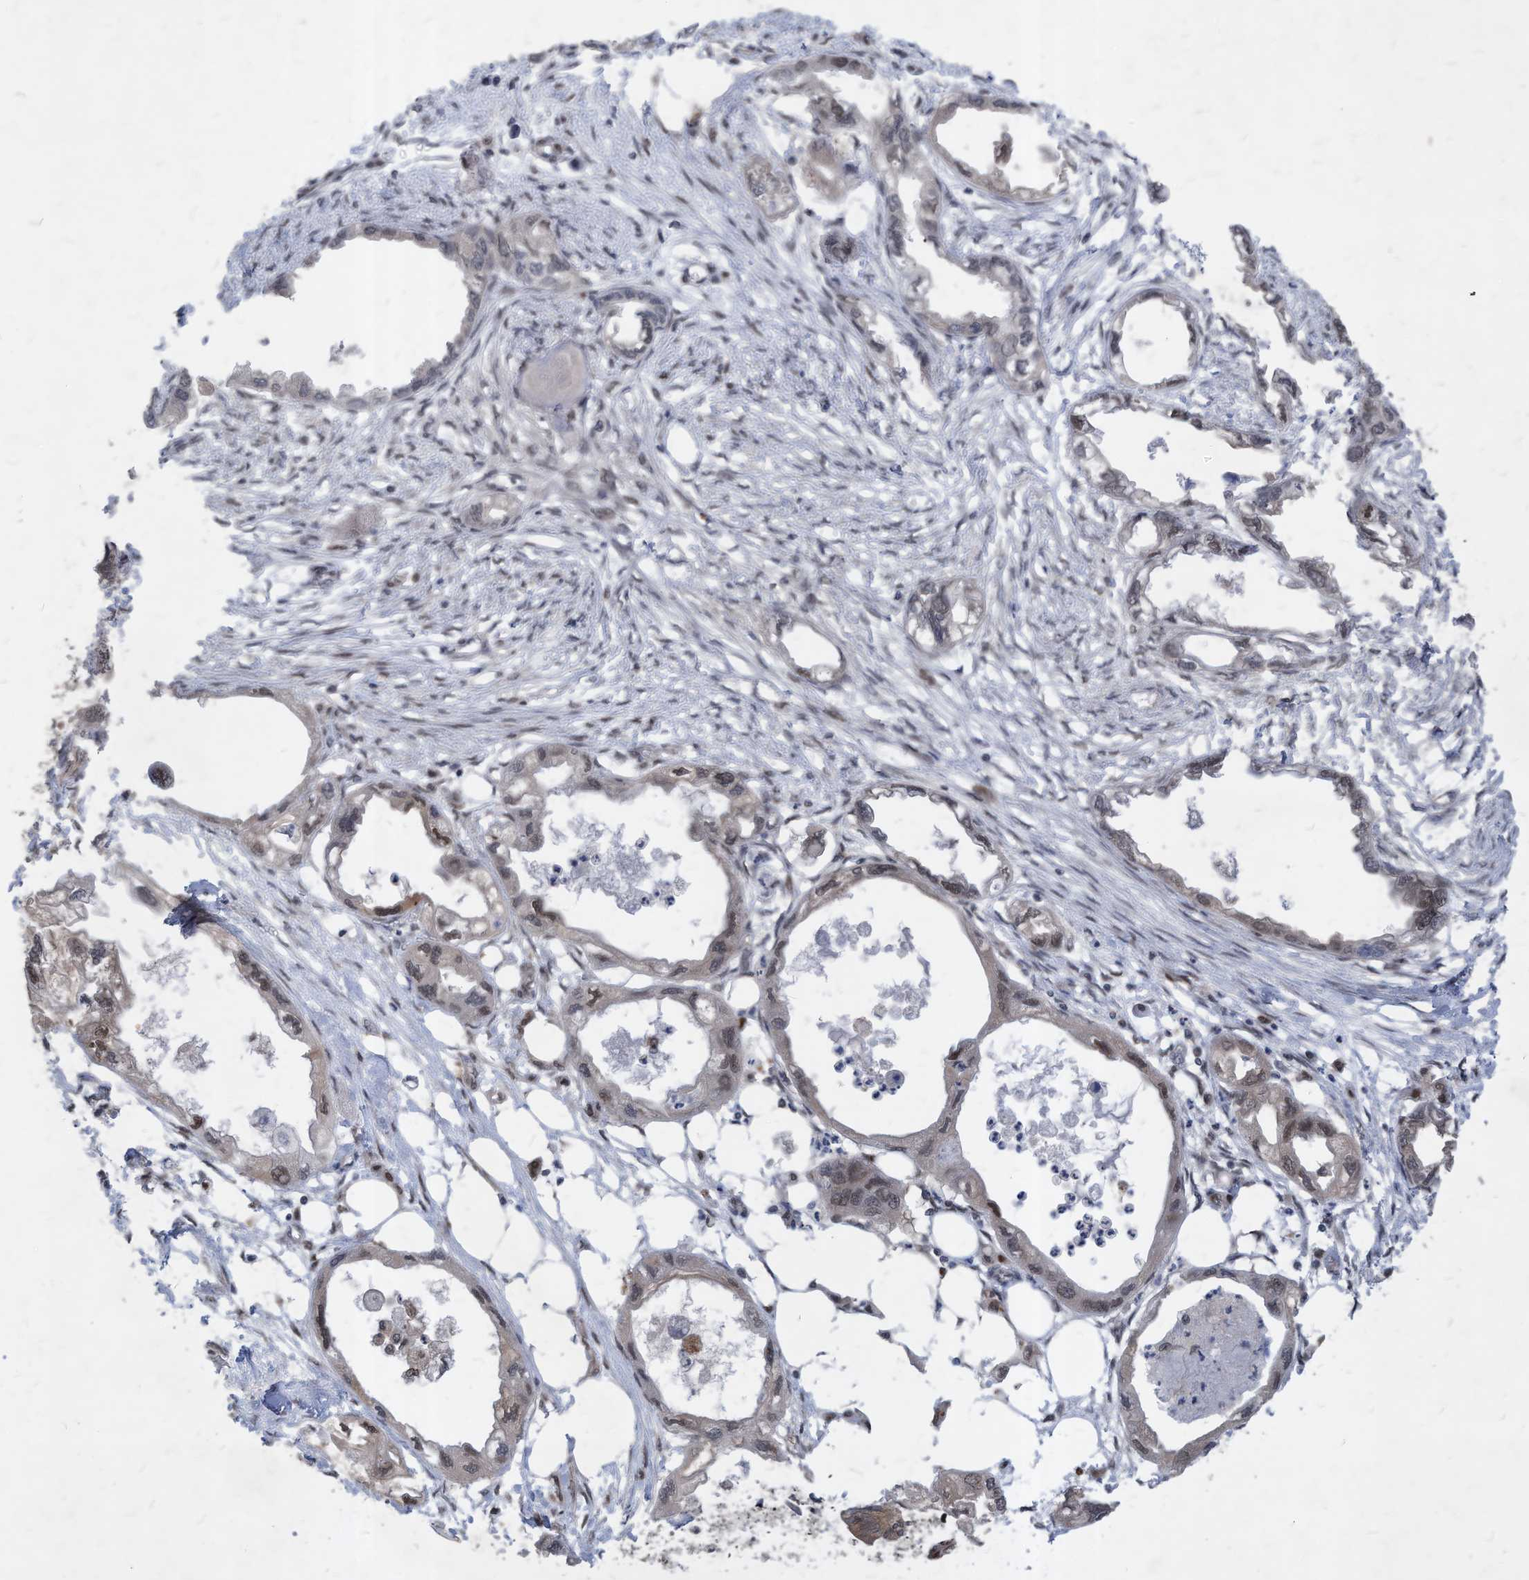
{"staining": {"intensity": "weak", "quantity": "25%-75%", "location": "nuclear"}, "tissue": "endometrial cancer", "cell_type": "Tumor cells", "image_type": "cancer", "snomed": [{"axis": "morphology", "description": "Adenocarcinoma, NOS"}, {"axis": "morphology", "description": "Adenocarcinoma, metastatic, NOS"}, {"axis": "topography", "description": "Adipose tissue"}, {"axis": "topography", "description": "Endometrium"}], "caption": "A brown stain highlights weak nuclear staining of a protein in metastatic adenocarcinoma (endometrial) tumor cells.", "gene": "KPNB1", "patient": {"sex": "female", "age": 67}}